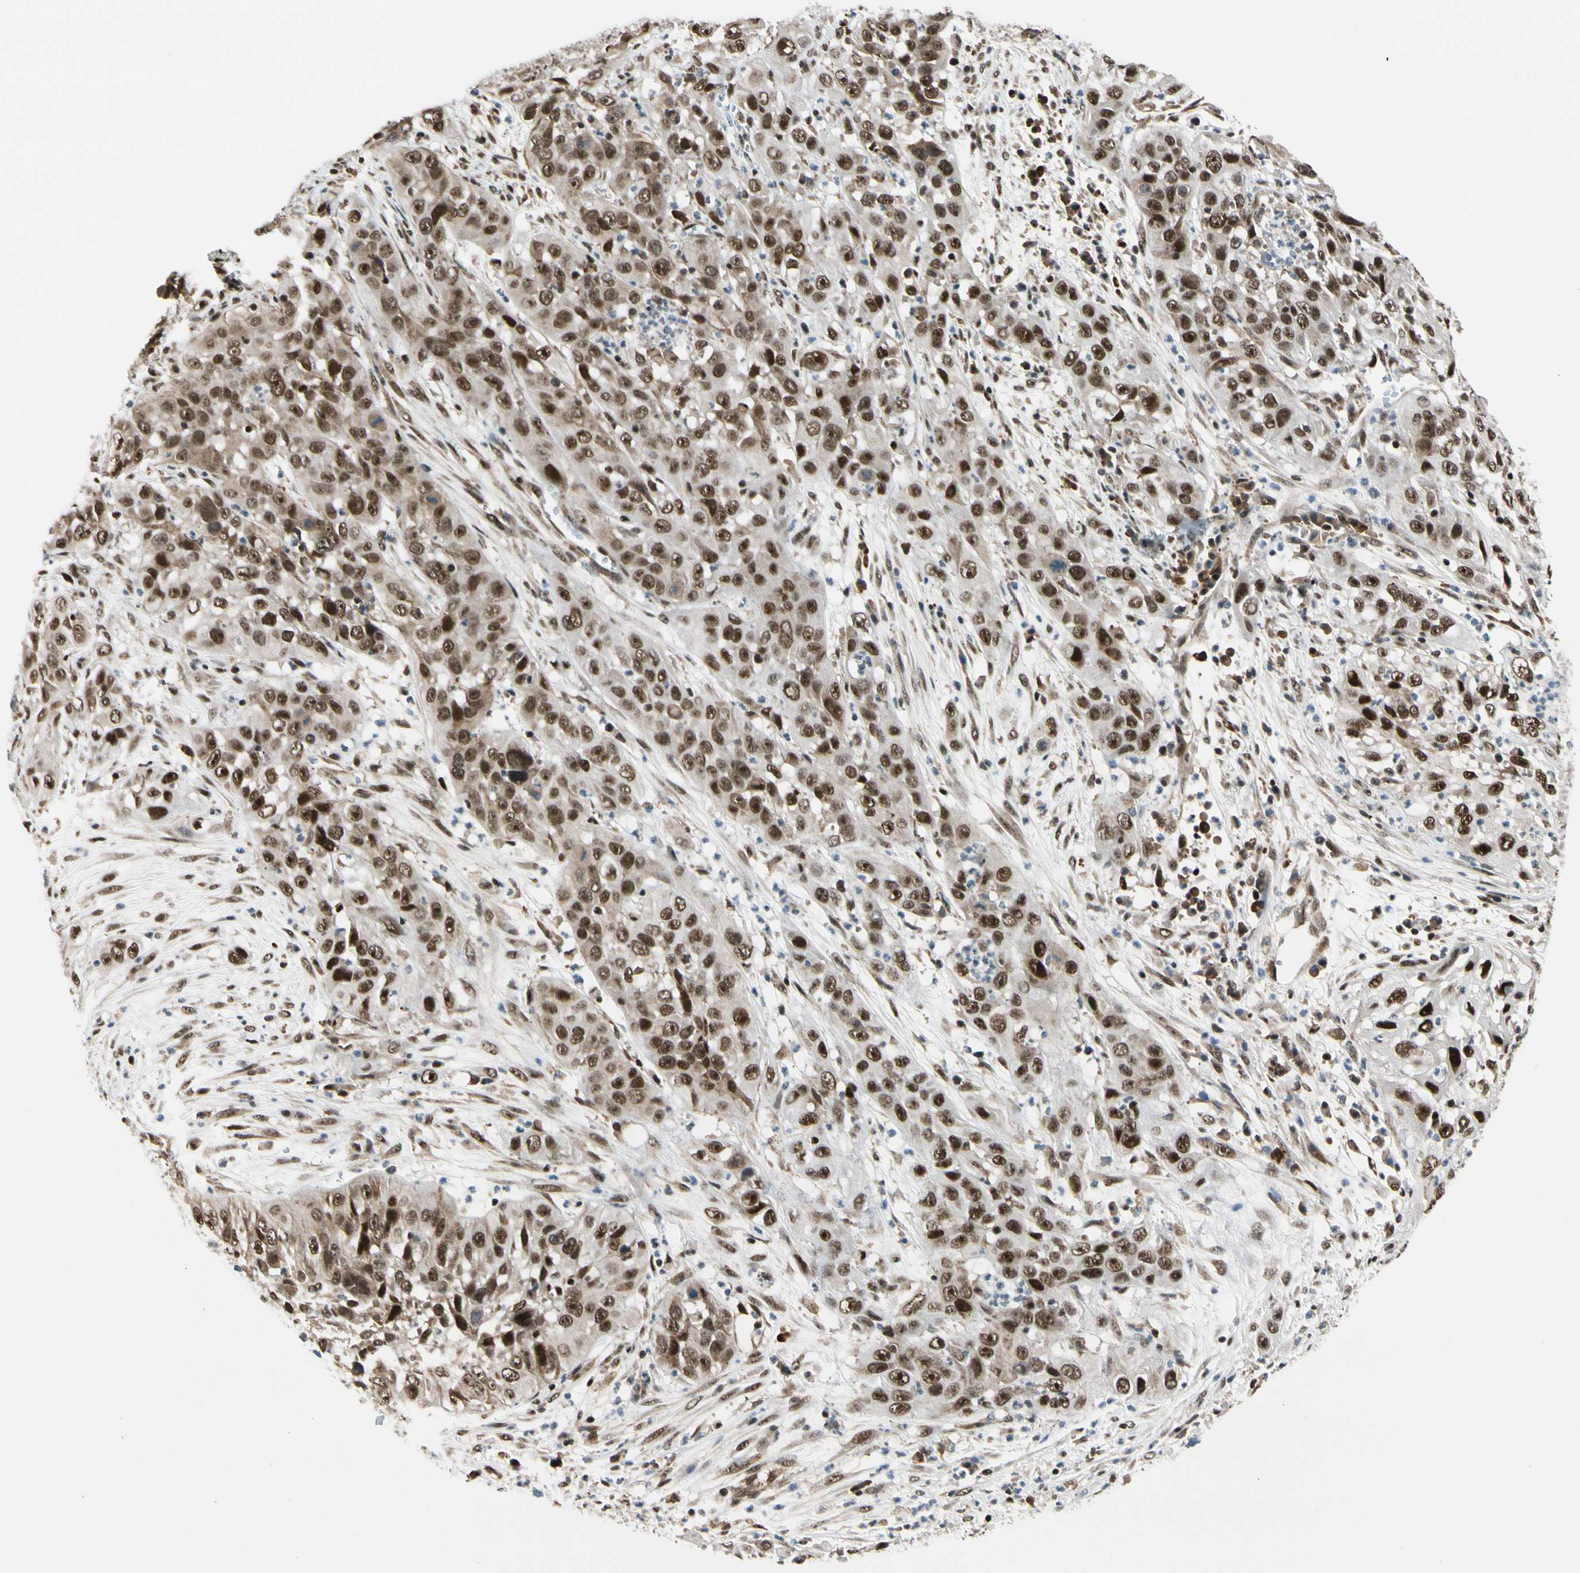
{"staining": {"intensity": "strong", "quantity": ">75%", "location": "nuclear"}, "tissue": "cervical cancer", "cell_type": "Tumor cells", "image_type": "cancer", "snomed": [{"axis": "morphology", "description": "Squamous cell carcinoma, NOS"}, {"axis": "topography", "description": "Cervix"}], "caption": "IHC staining of cervical squamous cell carcinoma, which reveals high levels of strong nuclear staining in about >75% of tumor cells indicating strong nuclear protein staining. The staining was performed using DAB (brown) for protein detection and nuclei were counterstained in hematoxylin (blue).", "gene": "DAXX", "patient": {"sex": "female", "age": 32}}